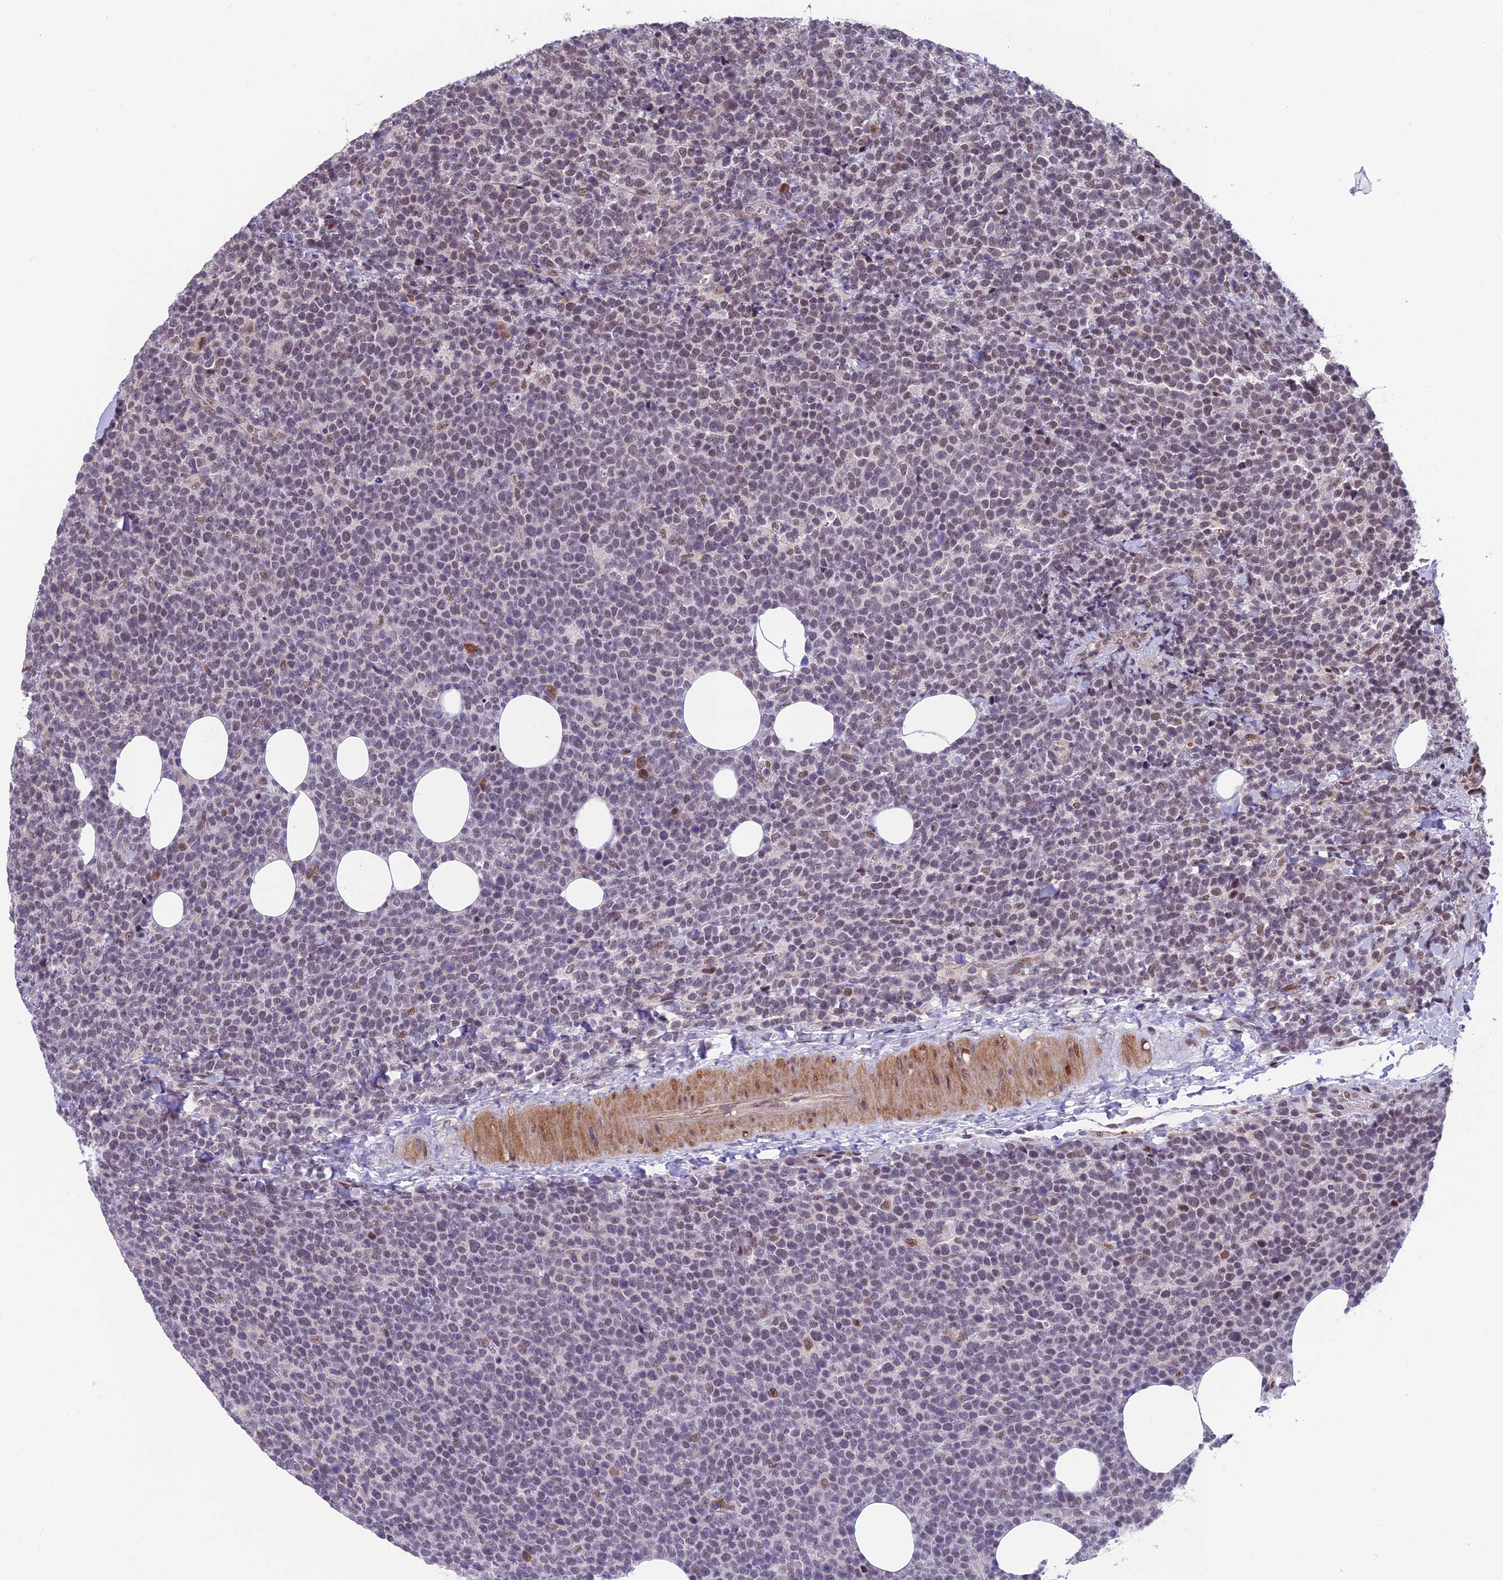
{"staining": {"intensity": "weak", "quantity": "<25%", "location": "nuclear"}, "tissue": "lymphoma", "cell_type": "Tumor cells", "image_type": "cancer", "snomed": [{"axis": "morphology", "description": "Malignant lymphoma, non-Hodgkin's type, High grade"}, {"axis": "topography", "description": "Lymph node"}], "caption": "A high-resolution histopathology image shows immunohistochemistry (IHC) staining of malignant lymphoma, non-Hodgkin's type (high-grade), which exhibits no significant expression in tumor cells.", "gene": "KIAA1191", "patient": {"sex": "male", "age": 61}}